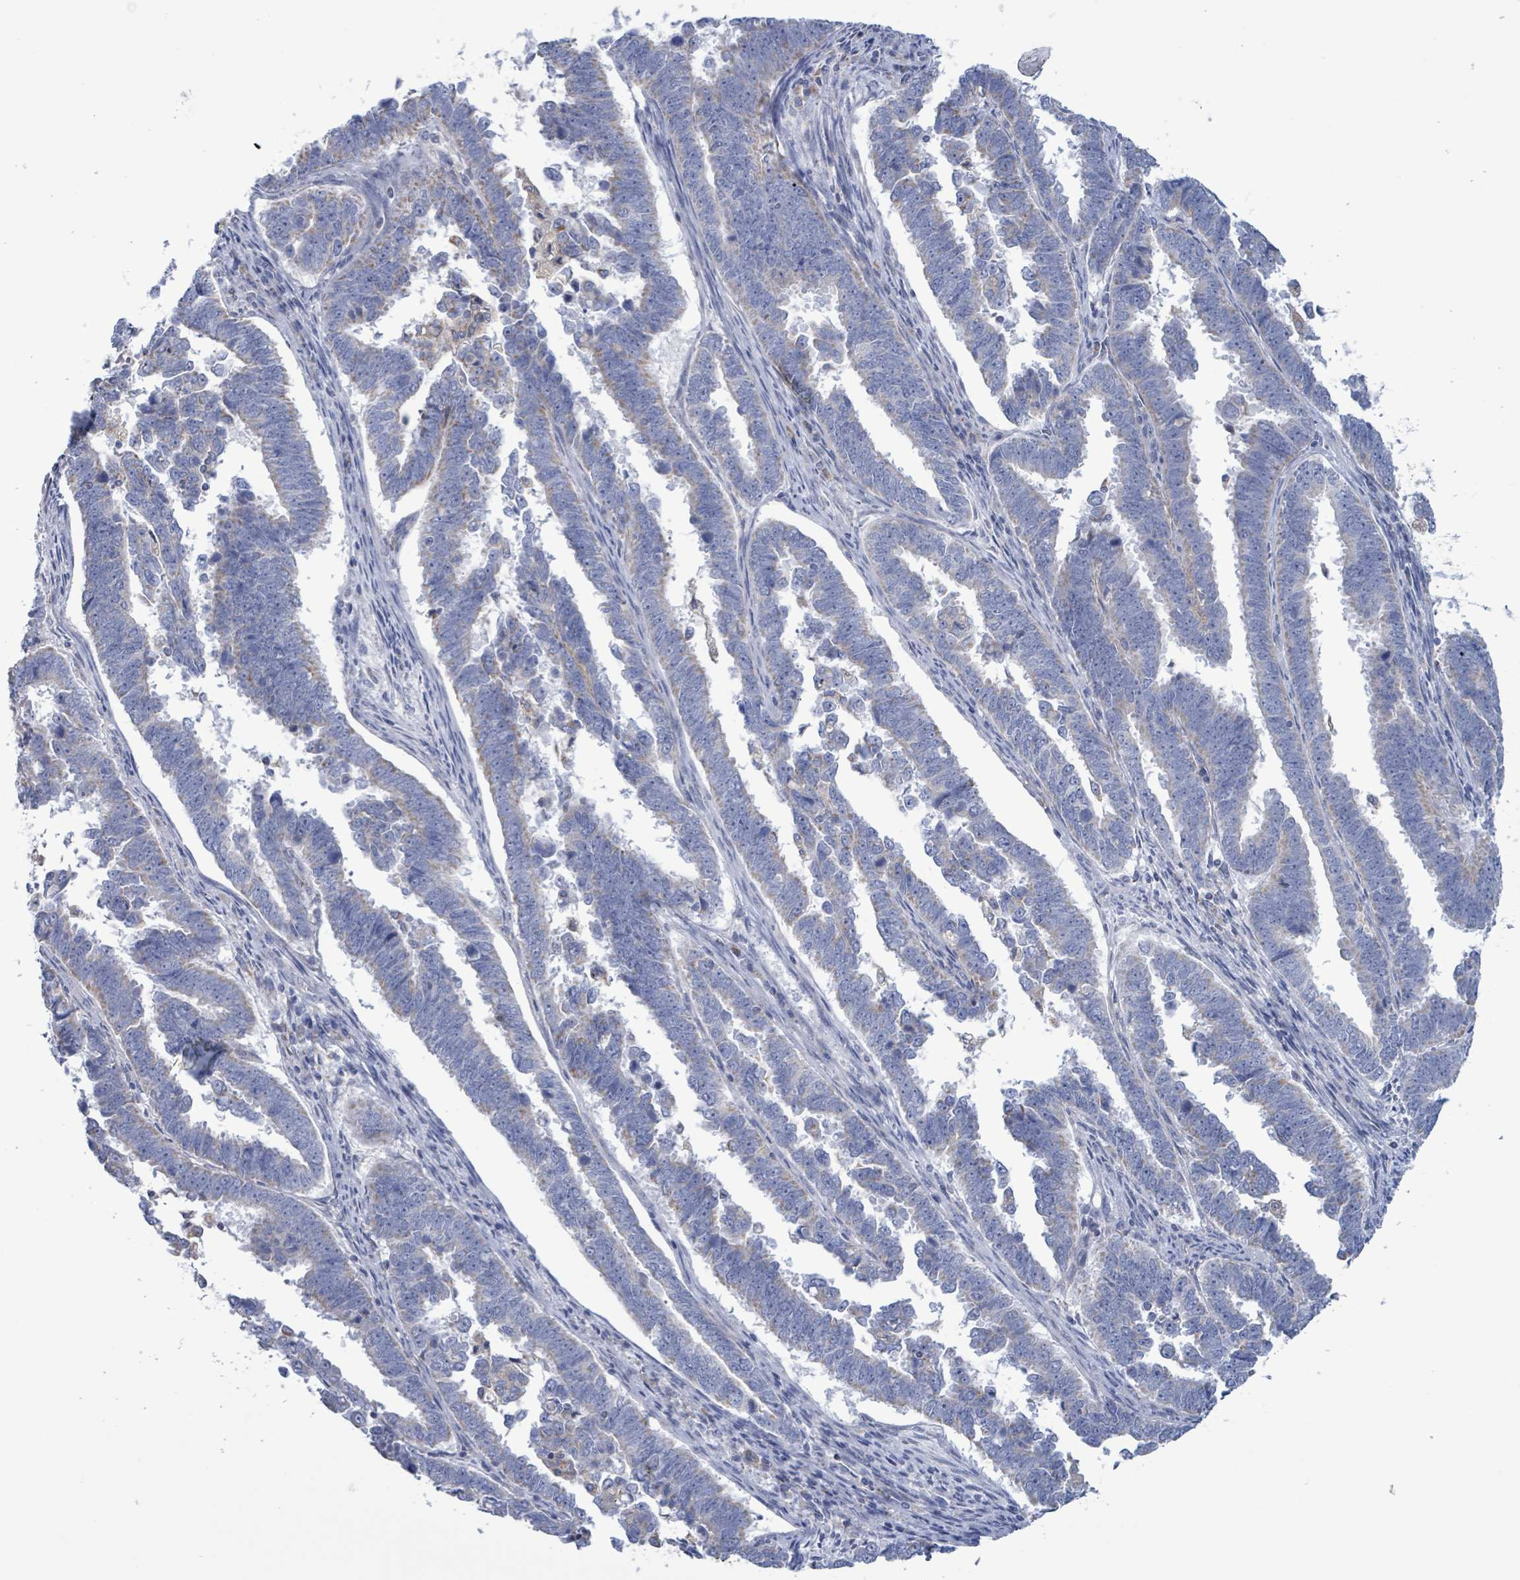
{"staining": {"intensity": "negative", "quantity": "none", "location": "none"}, "tissue": "endometrial cancer", "cell_type": "Tumor cells", "image_type": "cancer", "snomed": [{"axis": "morphology", "description": "Adenocarcinoma, NOS"}, {"axis": "topography", "description": "Endometrium"}], "caption": "Immunohistochemical staining of human endometrial adenocarcinoma demonstrates no significant expression in tumor cells. (DAB (3,3'-diaminobenzidine) immunohistochemistry (IHC), high magnification).", "gene": "AKR1C4", "patient": {"sex": "female", "age": 75}}